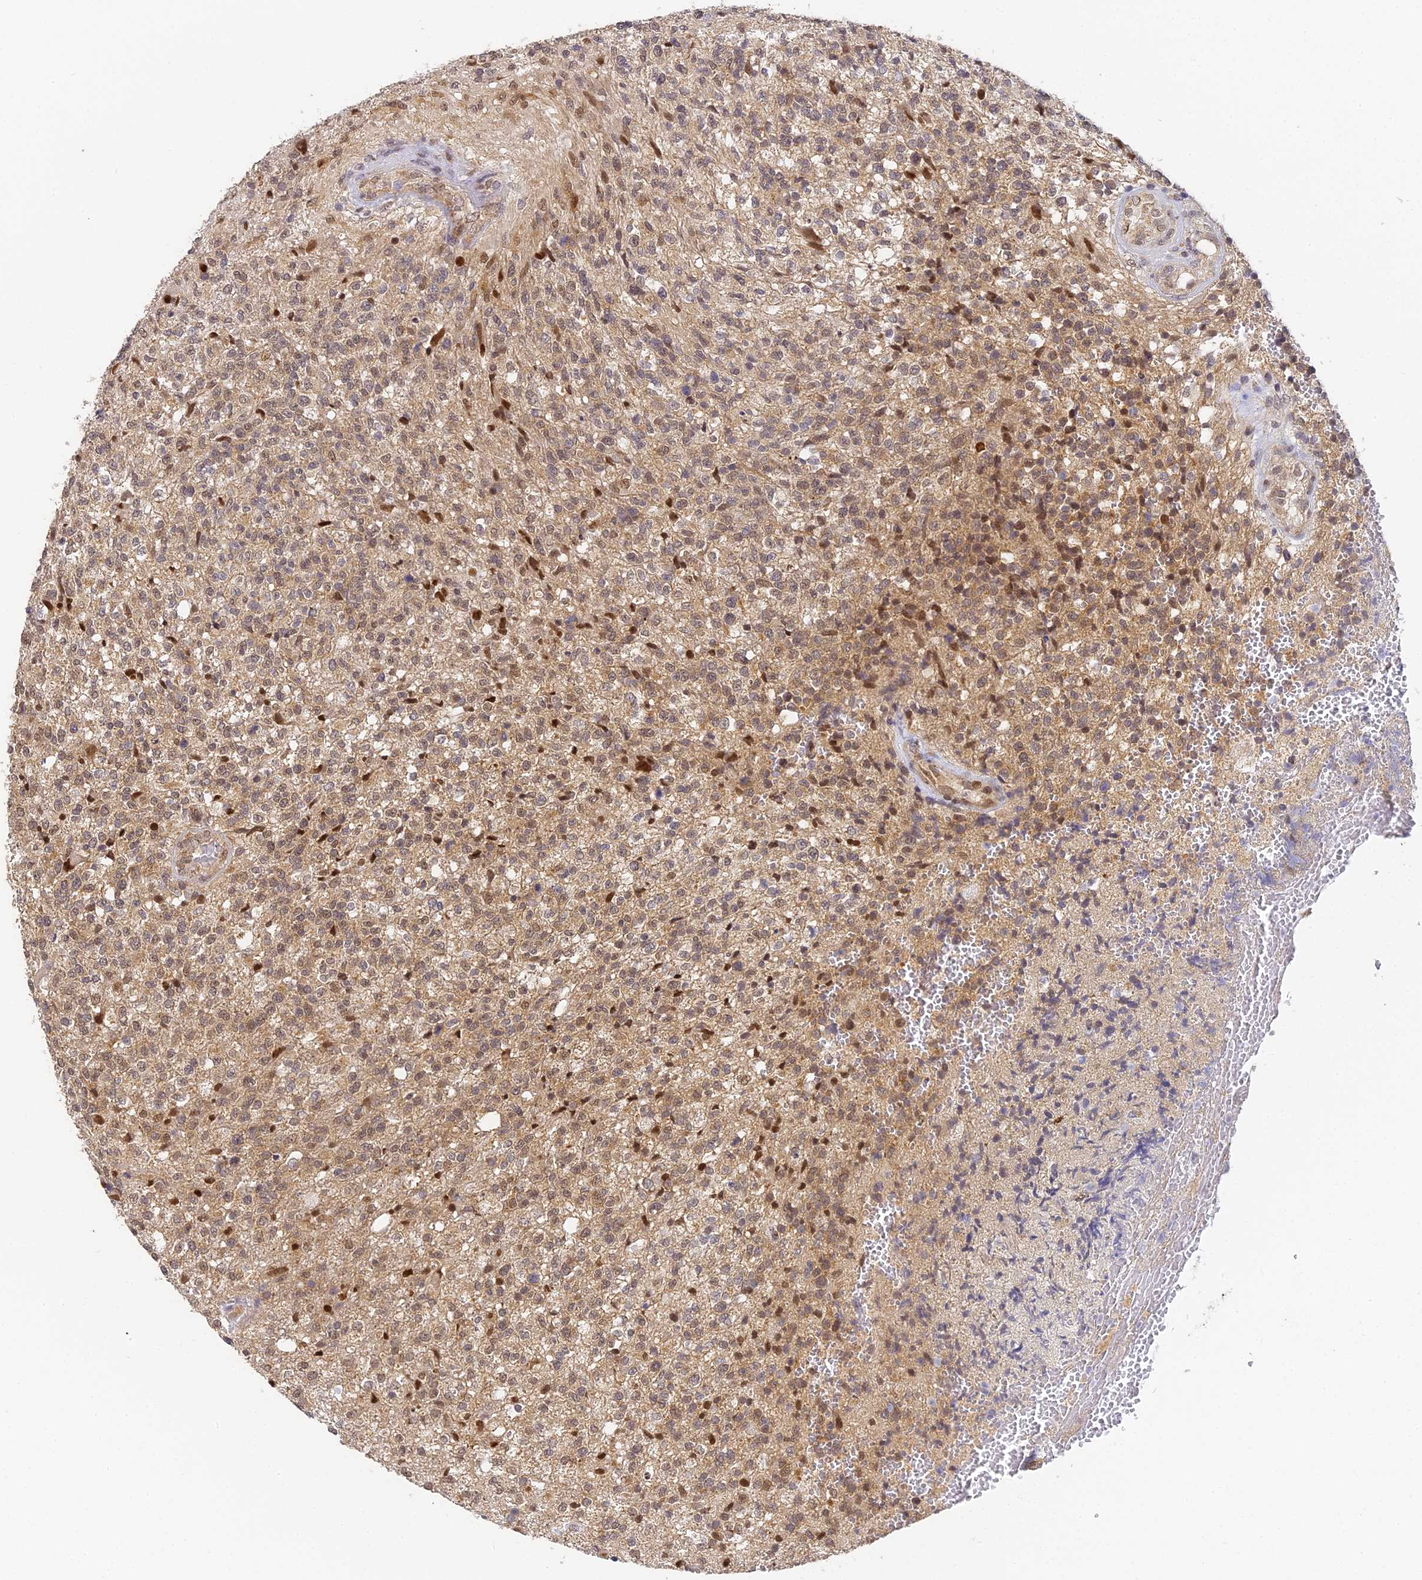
{"staining": {"intensity": "moderate", "quantity": ">75%", "location": "cytoplasmic/membranous,nuclear"}, "tissue": "glioma", "cell_type": "Tumor cells", "image_type": "cancer", "snomed": [{"axis": "morphology", "description": "Glioma, malignant, High grade"}, {"axis": "topography", "description": "Brain"}], "caption": "The image shows staining of malignant glioma (high-grade), revealing moderate cytoplasmic/membranous and nuclear protein expression (brown color) within tumor cells.", "gene": "DNAAF10", "patient": {"sex": "male", "age": 56}}